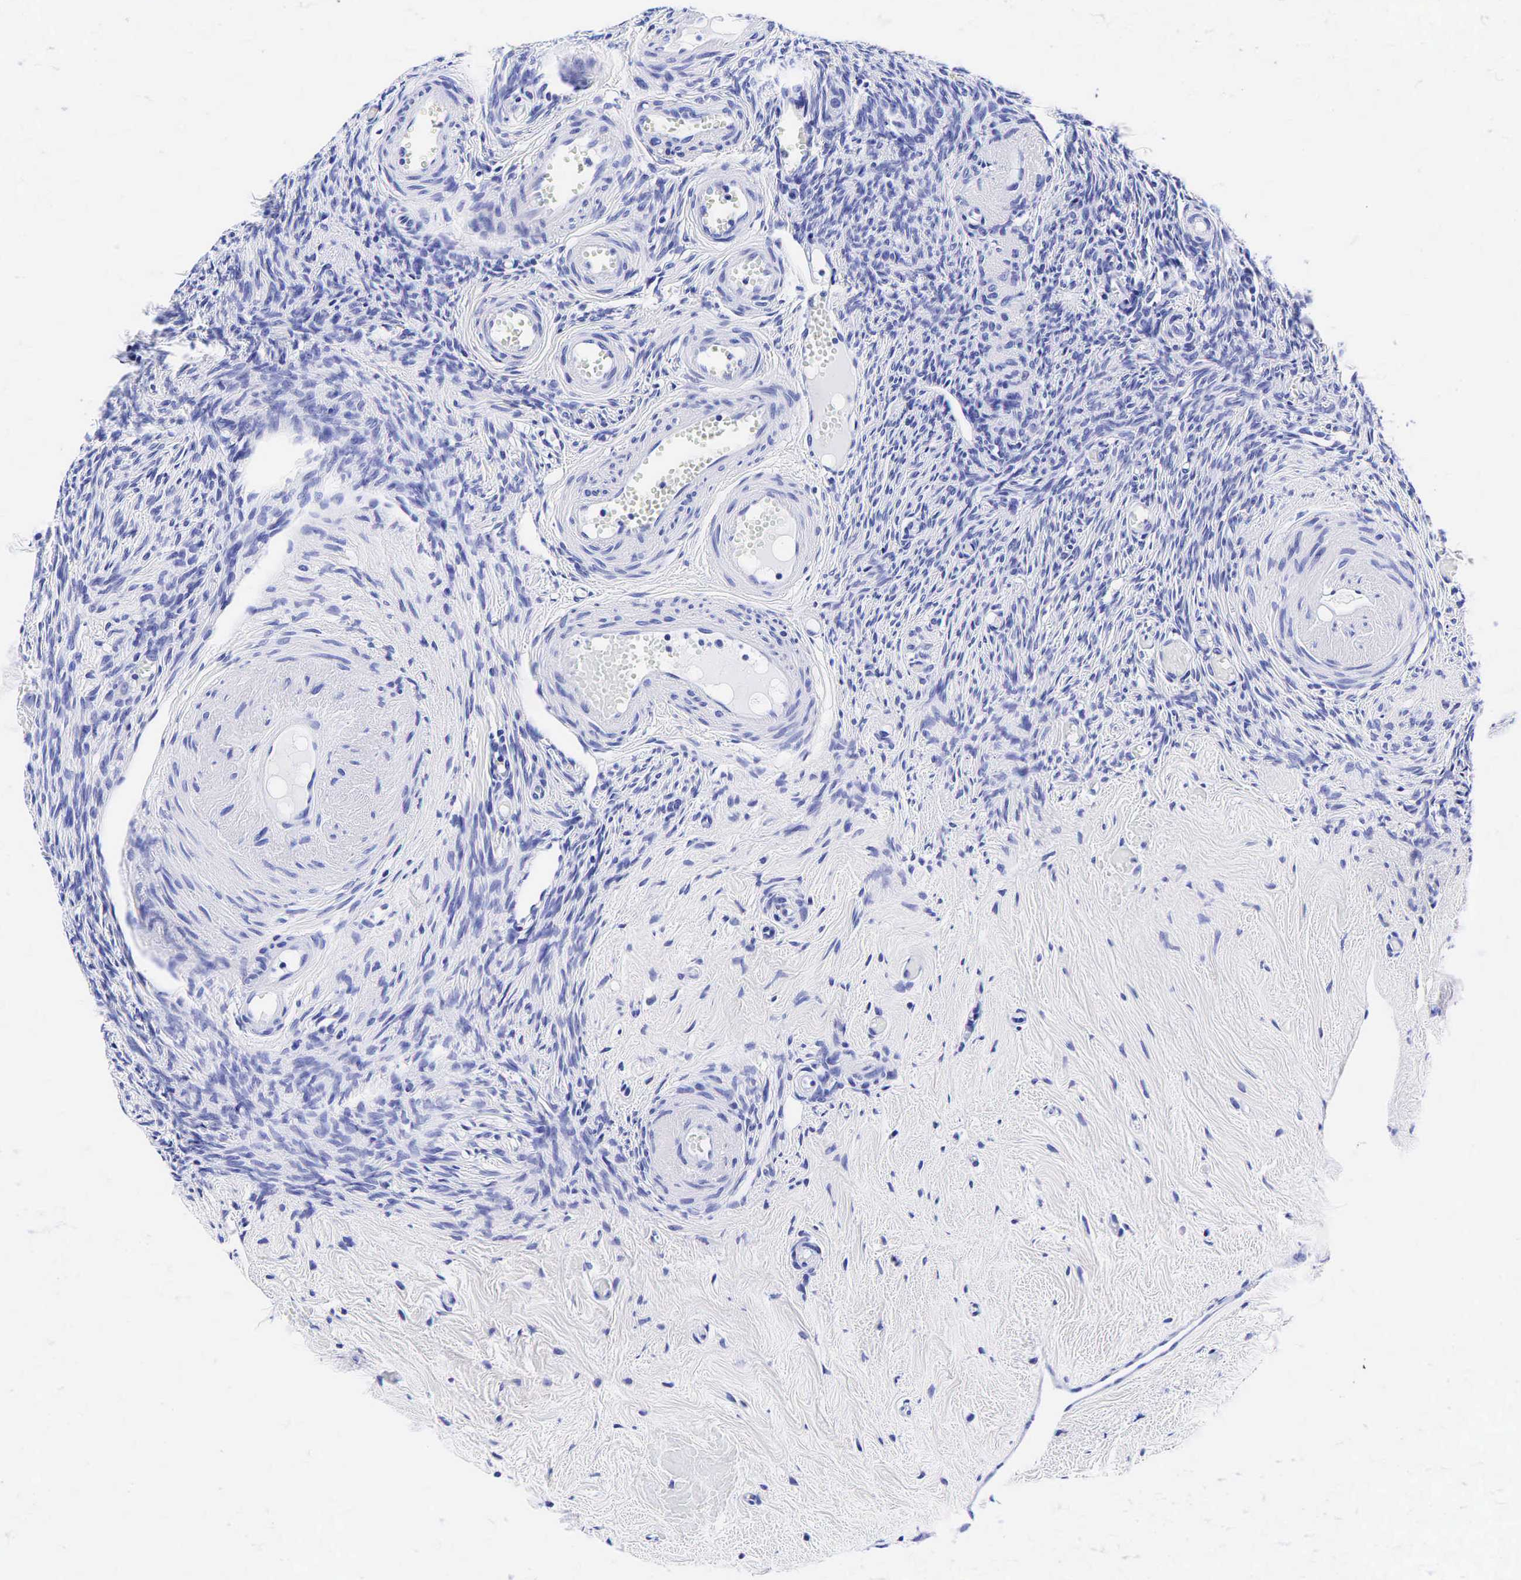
{"staining": {"intensity": "negative", "quantity": "none", "location": "none"}, "tissue": "ovary", "cell_type": "Ovarian stroma cells", "image_type": "normal", "snomed": [{"axis": "morphology", "description": "Normal tissue, NOS"}, {"axis": "topography", "description": "Ovary"}], "caption": "The photomicrograph demonstrates no staining of ovarian stroma cells in benign ovary. The staining is performed using DAB (3,3'-diaminobenzidine) brown chromogen with nuclei counter-stained in using hematoxylin.", "gene": "GAST", "patient": {"sex": "female", "age": 63}}